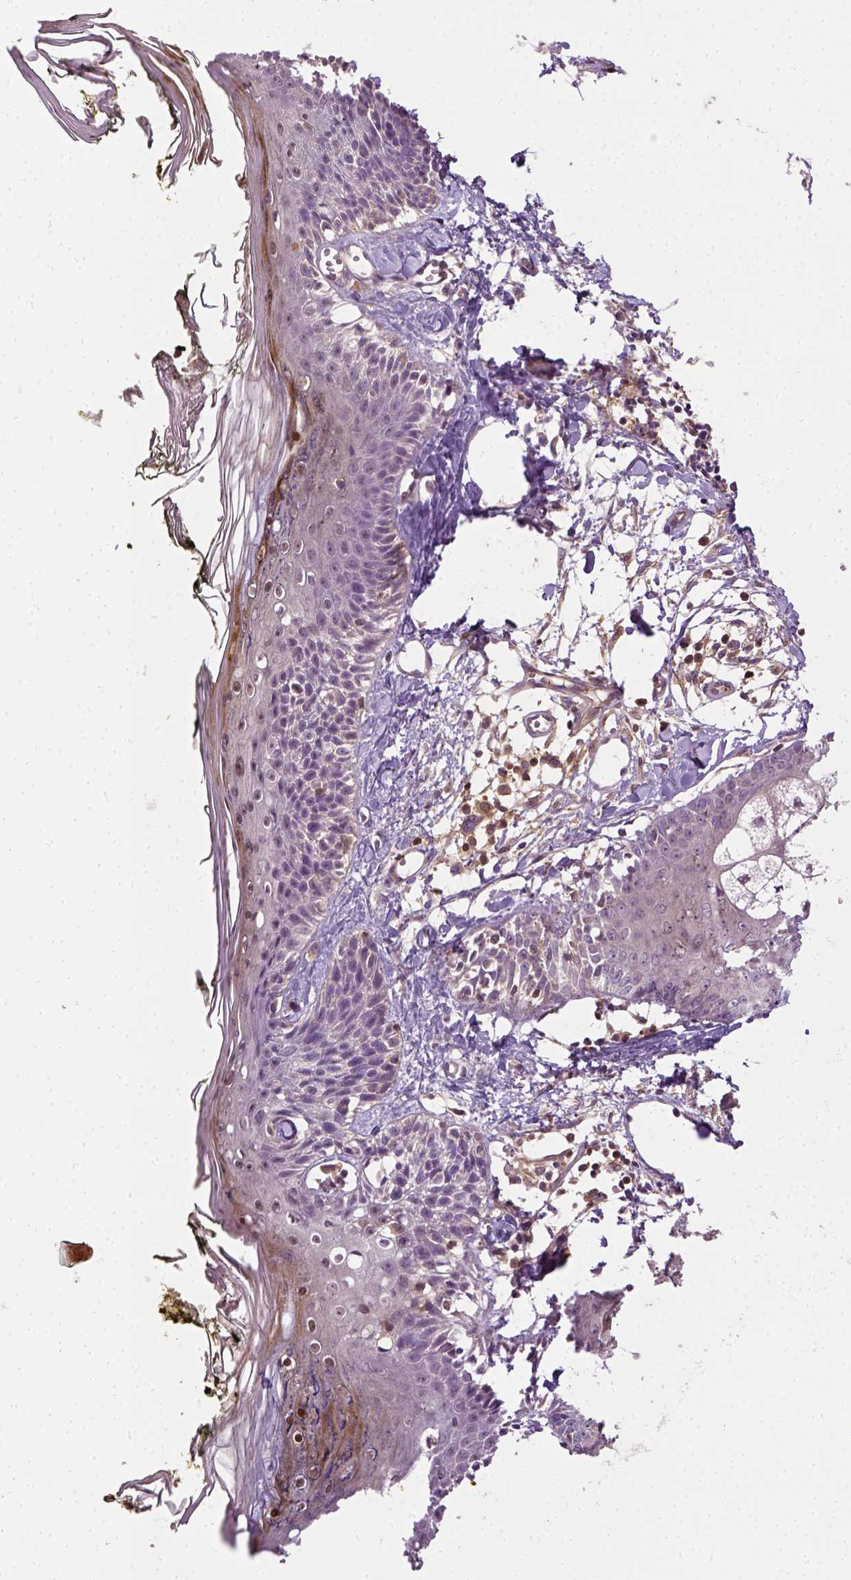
{"staining": {"intensity": "moderate", "quantity": ">75%", "location": "cytoplasmic/membranous"}, "tissue": "skin", "cell_type": "Fibroblasts", "image_type": "normal", "snomed": [{"axis": "morphology", "description": "Normal tissue, NOS"}, {"axis": "topography", "description": "Skin"}], "caption": "Immunohistochemical staining of normal skin shows moderate cytoplasmic/membranous protein expression in about >75% of fibroblasts. (IHC, brightfield microscopy, high magnification).", "gene": "MATK", "patient": {"sex": "male", "age": 76}}